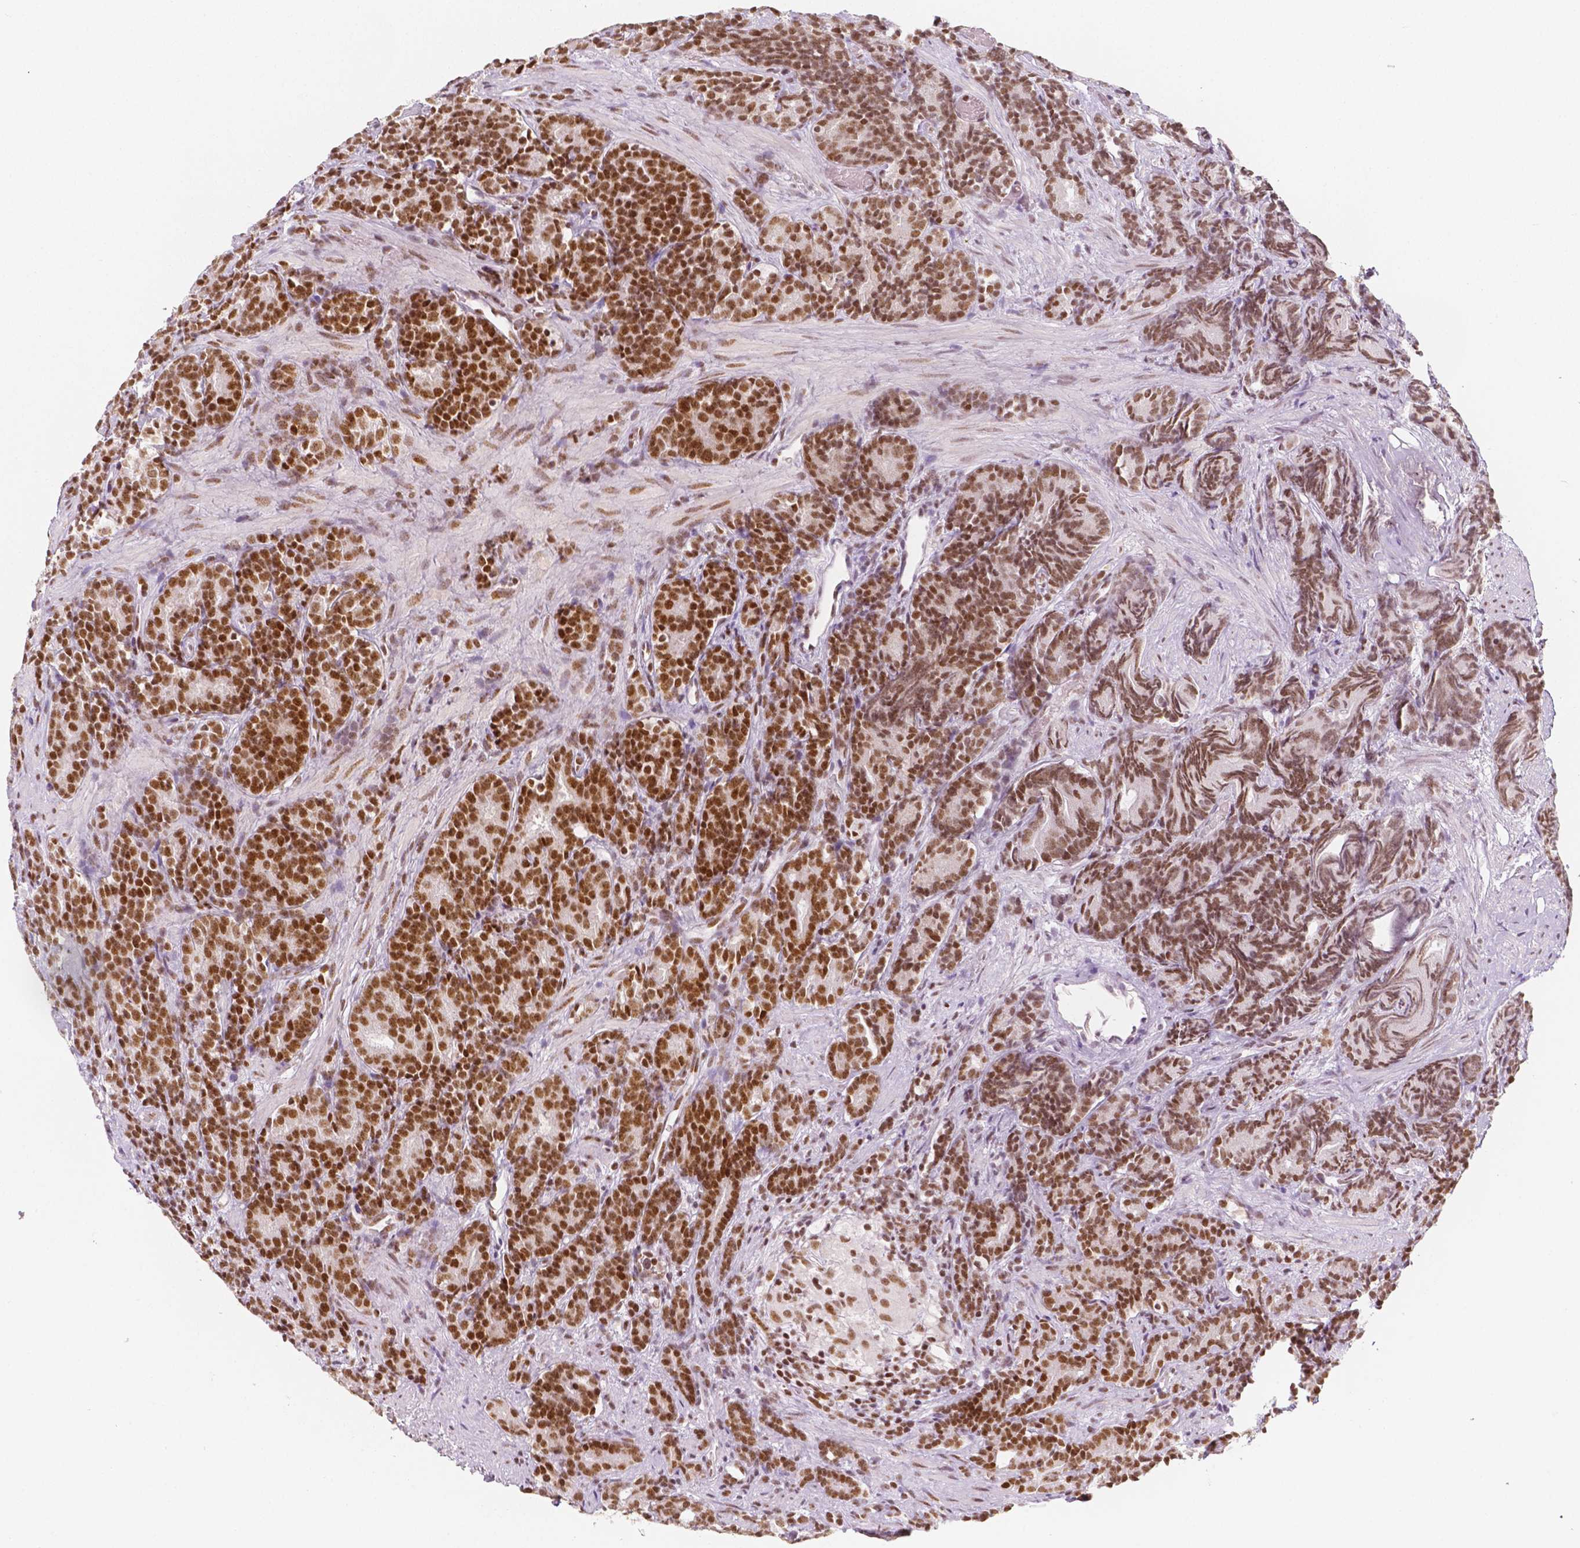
{"staining": {"intensity": "strong", "quantity": ">75%", "location": "nuclear"}, "tissue": "prostate cancer", "cell_type": "Tumor cells", "image_type": "cancer", "snomed": [{"axis": "morphology", "description": "Adenocarcinoma, High grade"}, {"axis": "topography", "description": "Prostate"}], "caption": "Immunohistochemical staining of high-grade adenocarcinoma (prostate) displays strong nuclear protein expression in about >75% of tumor cells. (brown staining indicates protein expression, while blue staining denotes nuclei).", "gene": "HDAC1", "patient": {"sex": "male", "age": 84}}